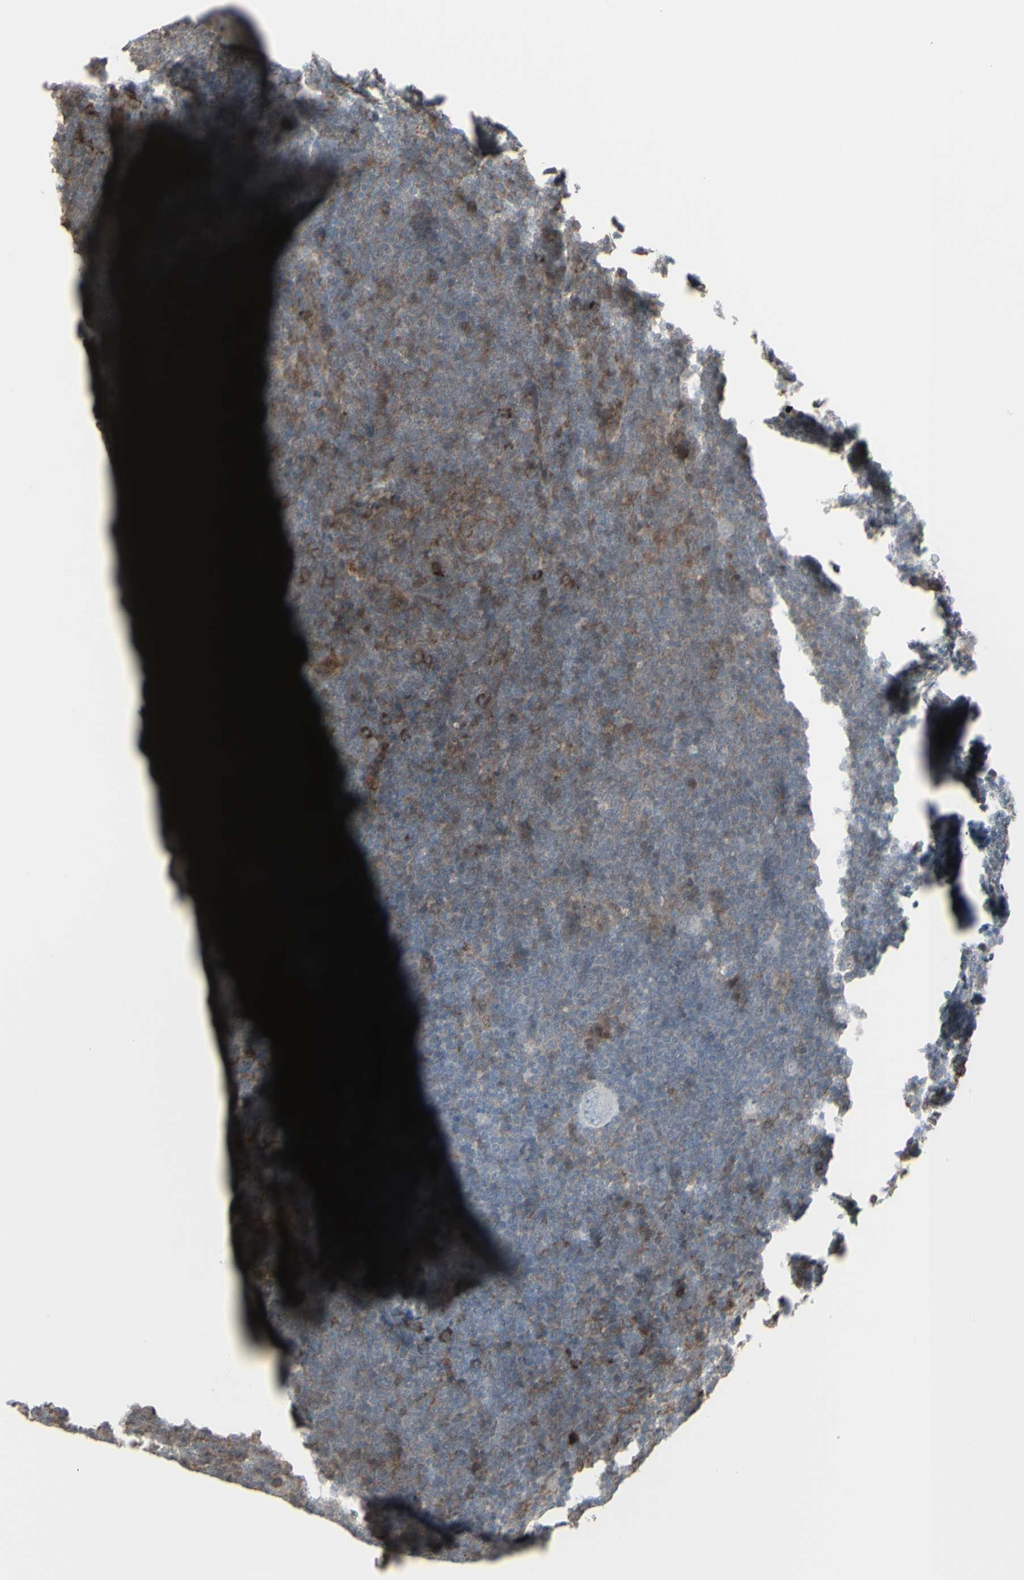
{"staining": {"intensity": "negative", "quantity": "none", "location": "none"}, "tissue": "lymphoma", "cell_type": "Tumor cells", "image_type": "cancer", "snomed": [{"axis": "morphology", "description": "Hodgkin's disease, NOS"}, {"axis": "topography", "description": "Lymph node"}], "caption": "This photomicrograph is of lymphoma stained with IHC to label a protein in brown with the nuclei are counter-stained blue. There is no expression in tumor cells. The staining is performed using DAB brown chromogen with nuclei counter-stained in using hematoxylin.", "gene": "CD33", "patient": {"sex": "female", "age": 57}}